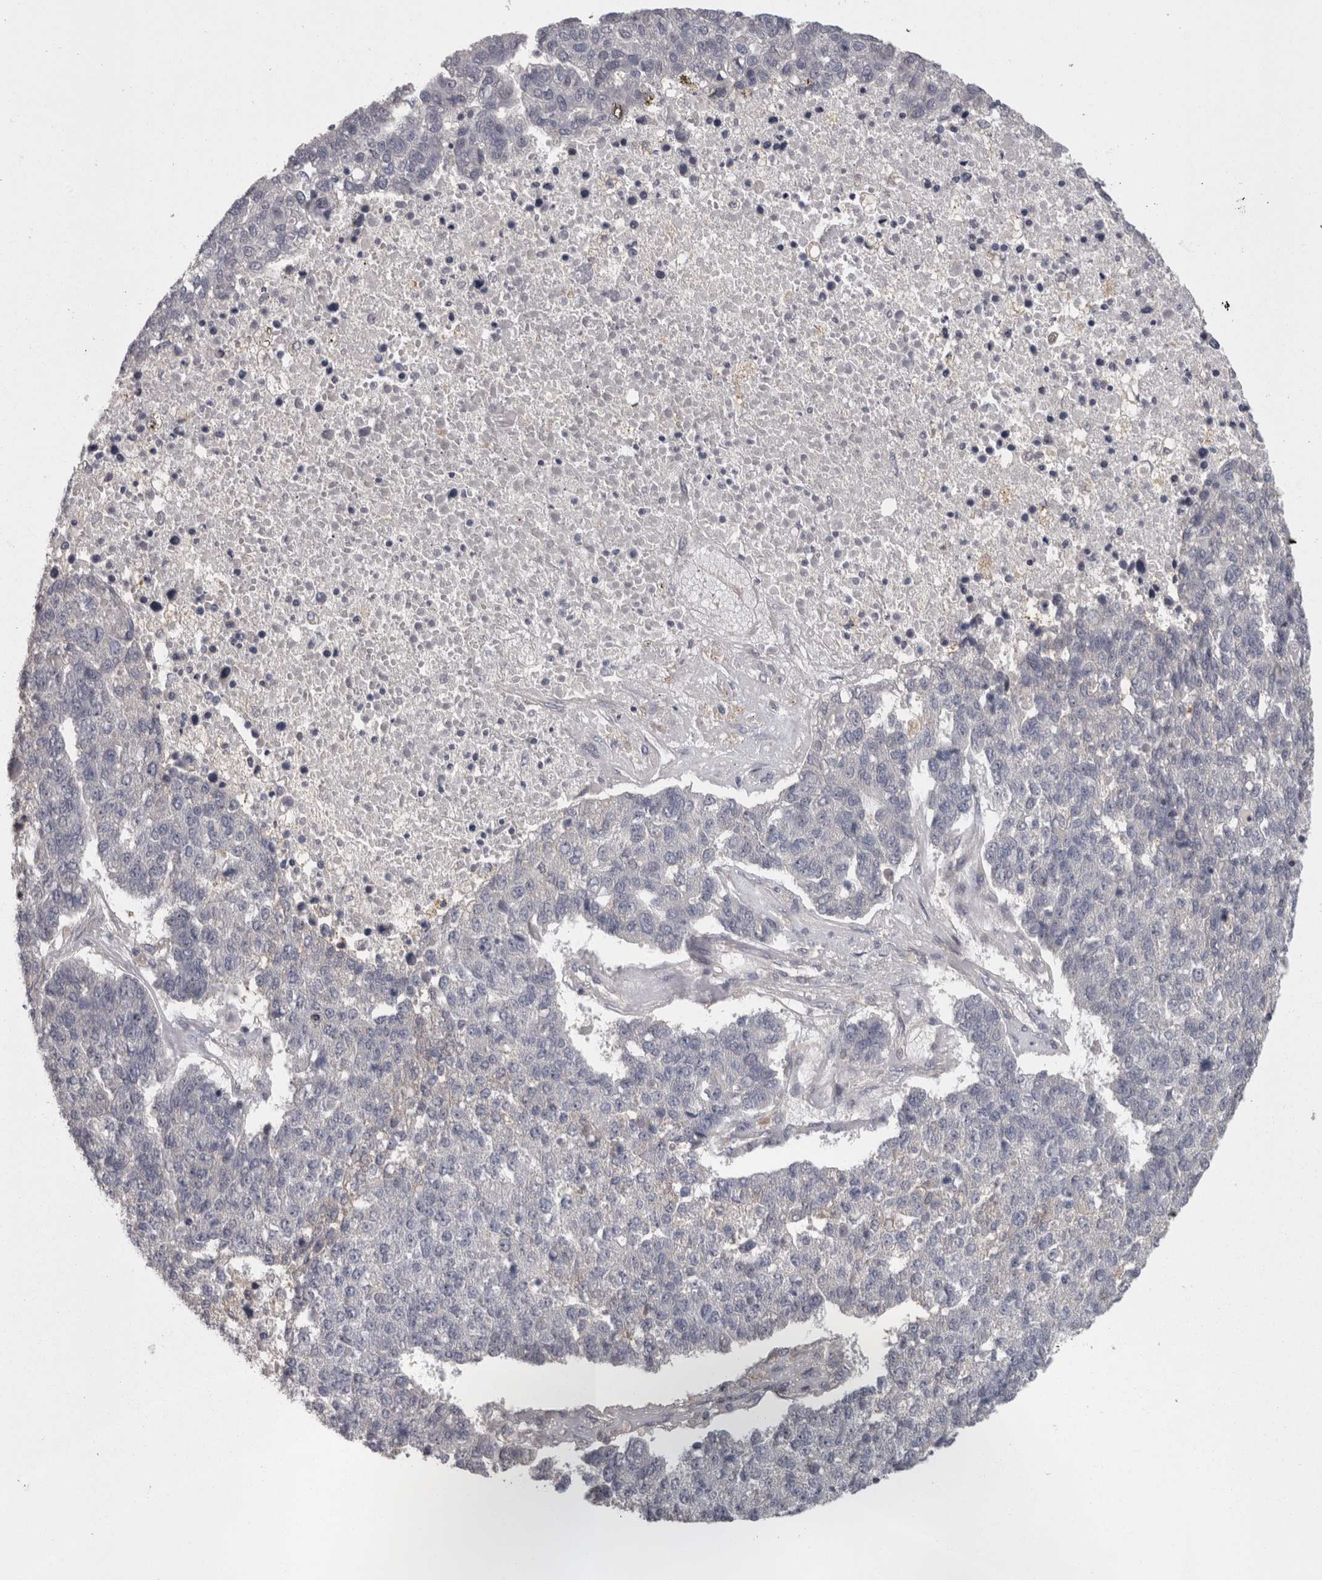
{"staining": {"intensity": "negative", "quantity": "none", "location": "none"}, "tissue": "pancreatic cancer", "cell_type": "Tumor cells", "image_type": "cancer", "snomed": [{"axis": "morphology", "description": "Adenocarcinoma, NOS"}, {"axis": "topography", "description": "Pancreas"}], "caption": "Immunohistochemistry (IHC) image of neoplastic tissue: human adenocarcinoma (pancreatic) stained with DAB demonstrates no significant protein expression in tumor cells. The staining was performed using DAB (3,3'-diaminobenzidine) to visualize the protein expression in brown, while the nuclei were stained in blue with hematoxylin (Magnification: 20x).", "gene": "RMDN1", "patient": {"sex": "female", "age": 61}}